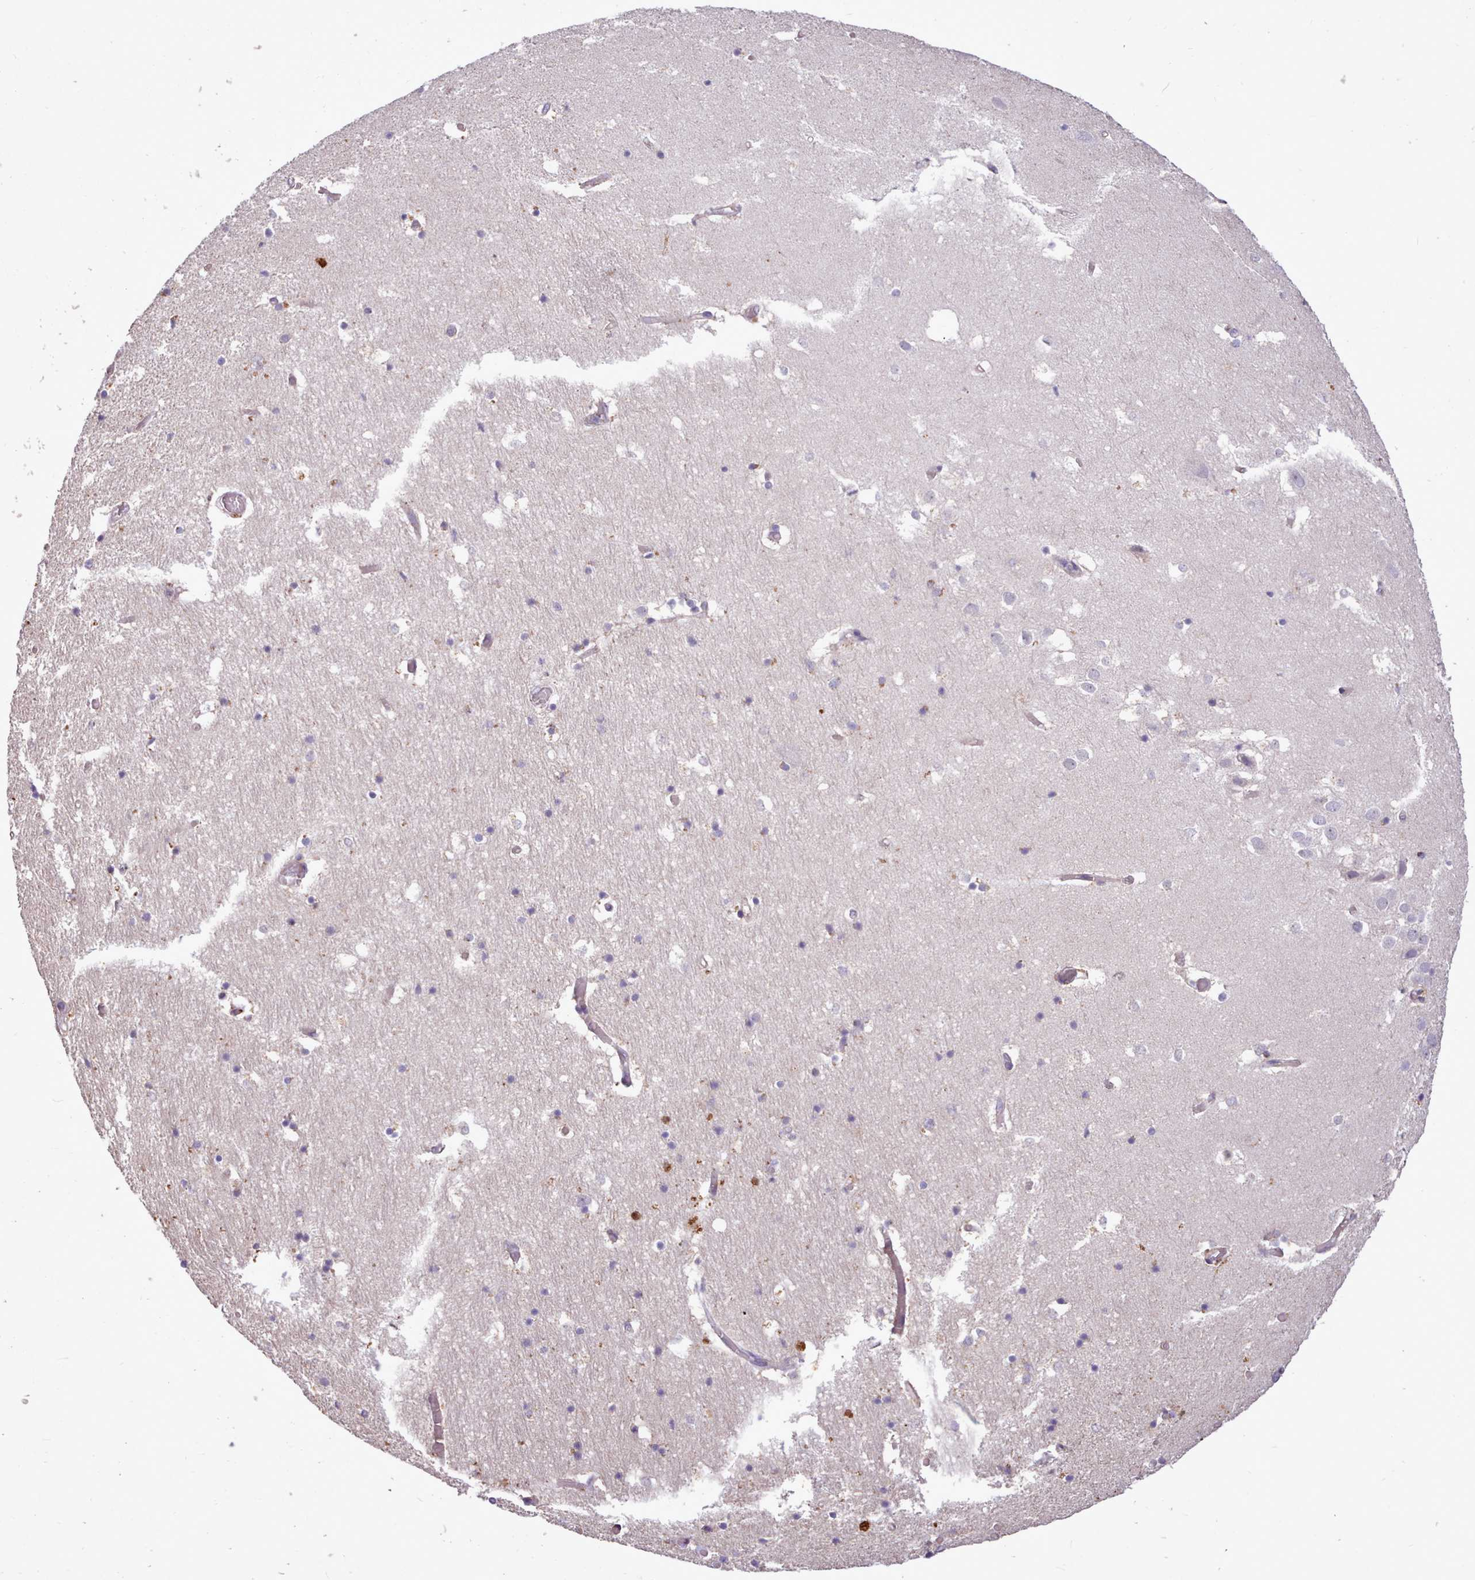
{"staining": {"intensity": "negative", "quantity": "none", "location": "none"}, "tissue": "hippocampus", "cell_type": "Glial cells", "image_type": "normal", "snomed": [{"axis": "morphology", "description": "Normal tissue, NOS"}, {"axis": "topography", "description": "Hippocampus"}], "caption": "DAB immunohistochemical staining of normal hippocampus displays no significant positivity in glial cells. The staining was performed using DAB (3,3'-diaminobenzidine) to visualize the protein expression in brown, while the nuclei were stained in blue with hematoxylin (Magnification: 20x).", "gene": "ZNF607", "patient": {"sex": "female", "age": 52}}